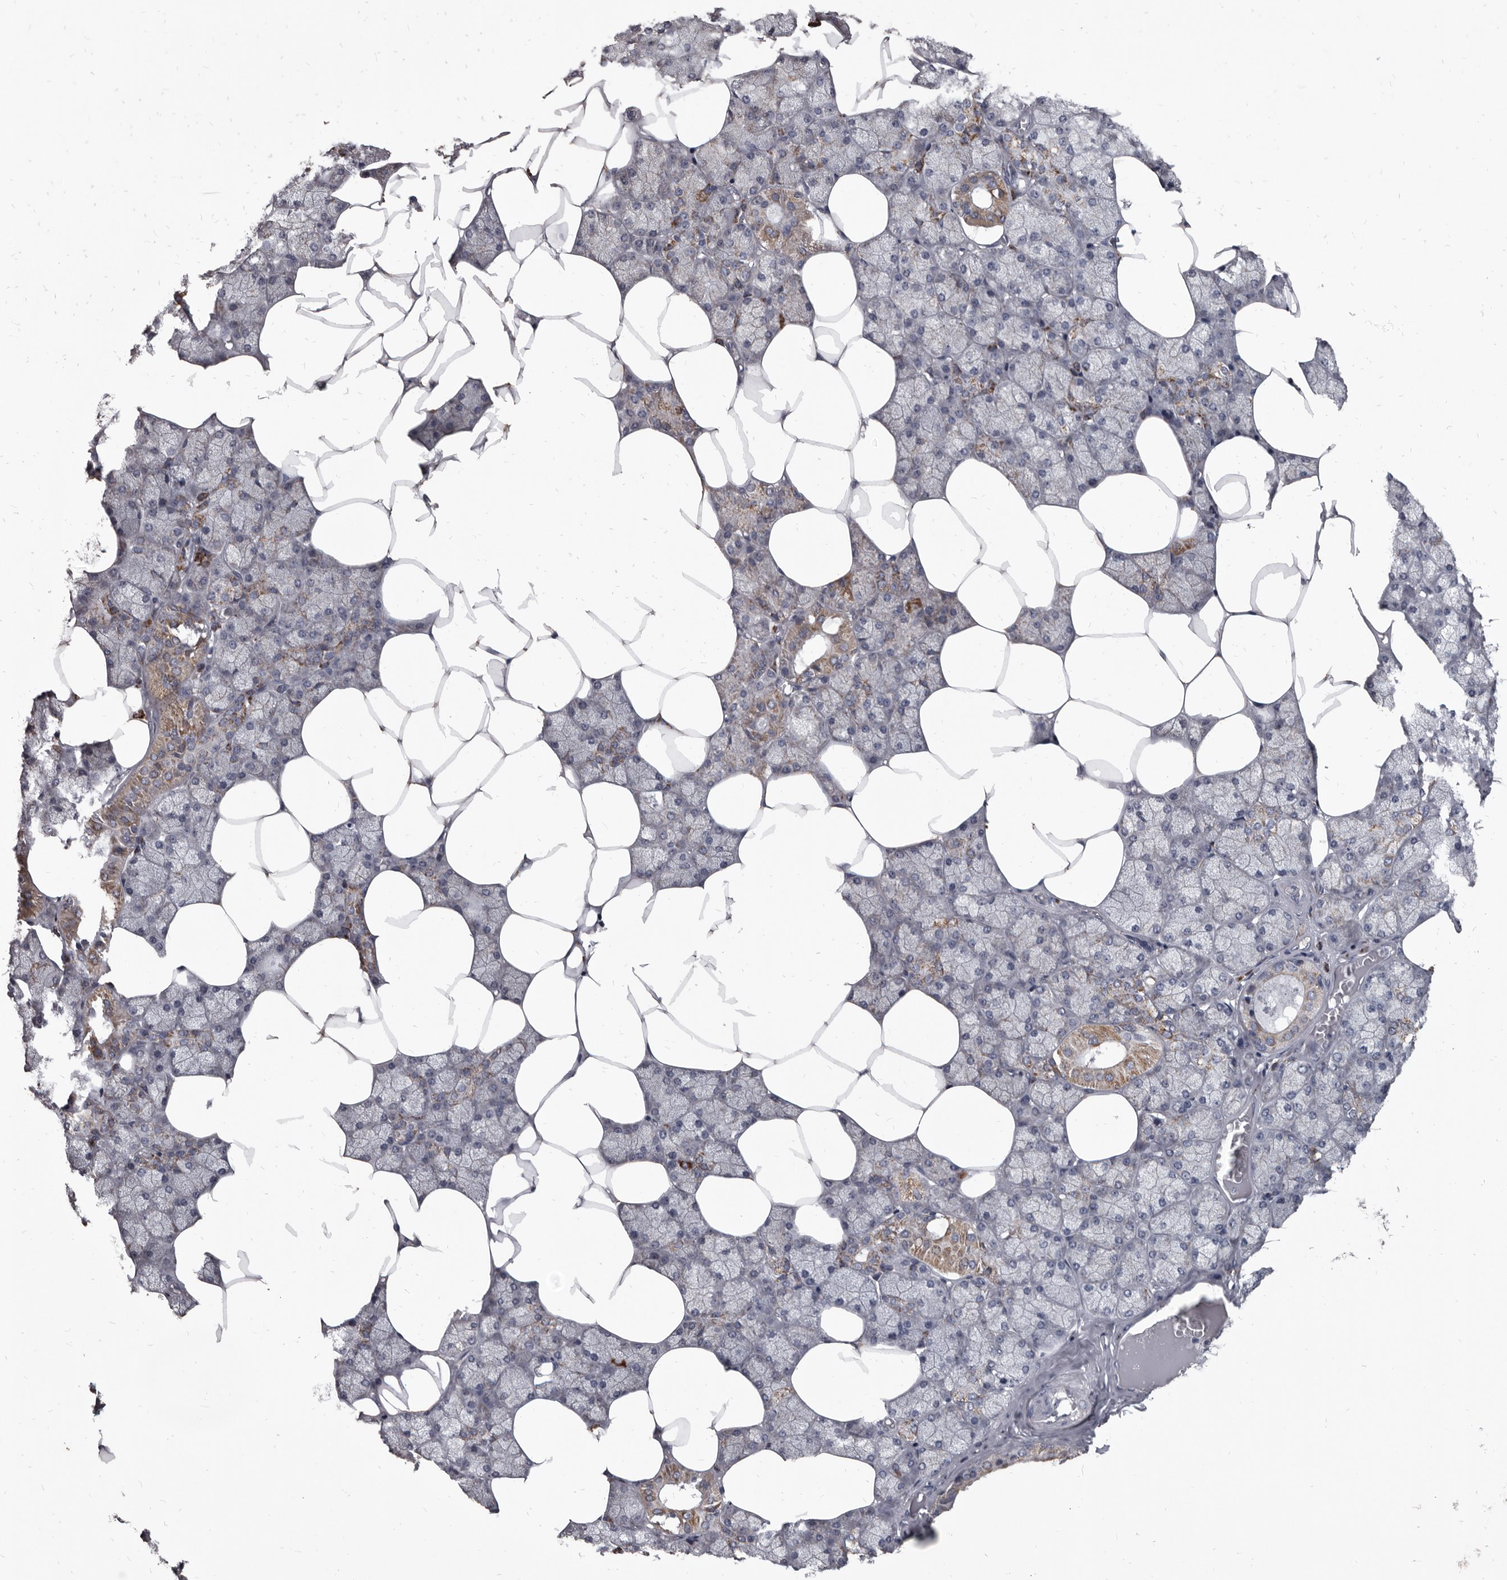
{"staining": {"intensity": "moderate", "quantity": "<25%", "location": "cytoplasmic/membranous"}, "tissue": "salivary gland", "cell_type": "Glandular cells", "image_type": "normal", "snomed": [{"axis": "morphology", "description": "Normal tissue, NOS"}, {"axis": "topography", "description": "Salivary gland"}], "caption": "Immunohistochemistry (IHC) (DAB (3,3'-diaminobenzidine)) staining of normal human salivary gland shows moderate cytoplasmic/membranous protein positivity in approximately <25% of glandular cells.", "gene": "ALDH5A1", "patient": {"sex": "male", "age": 62}}